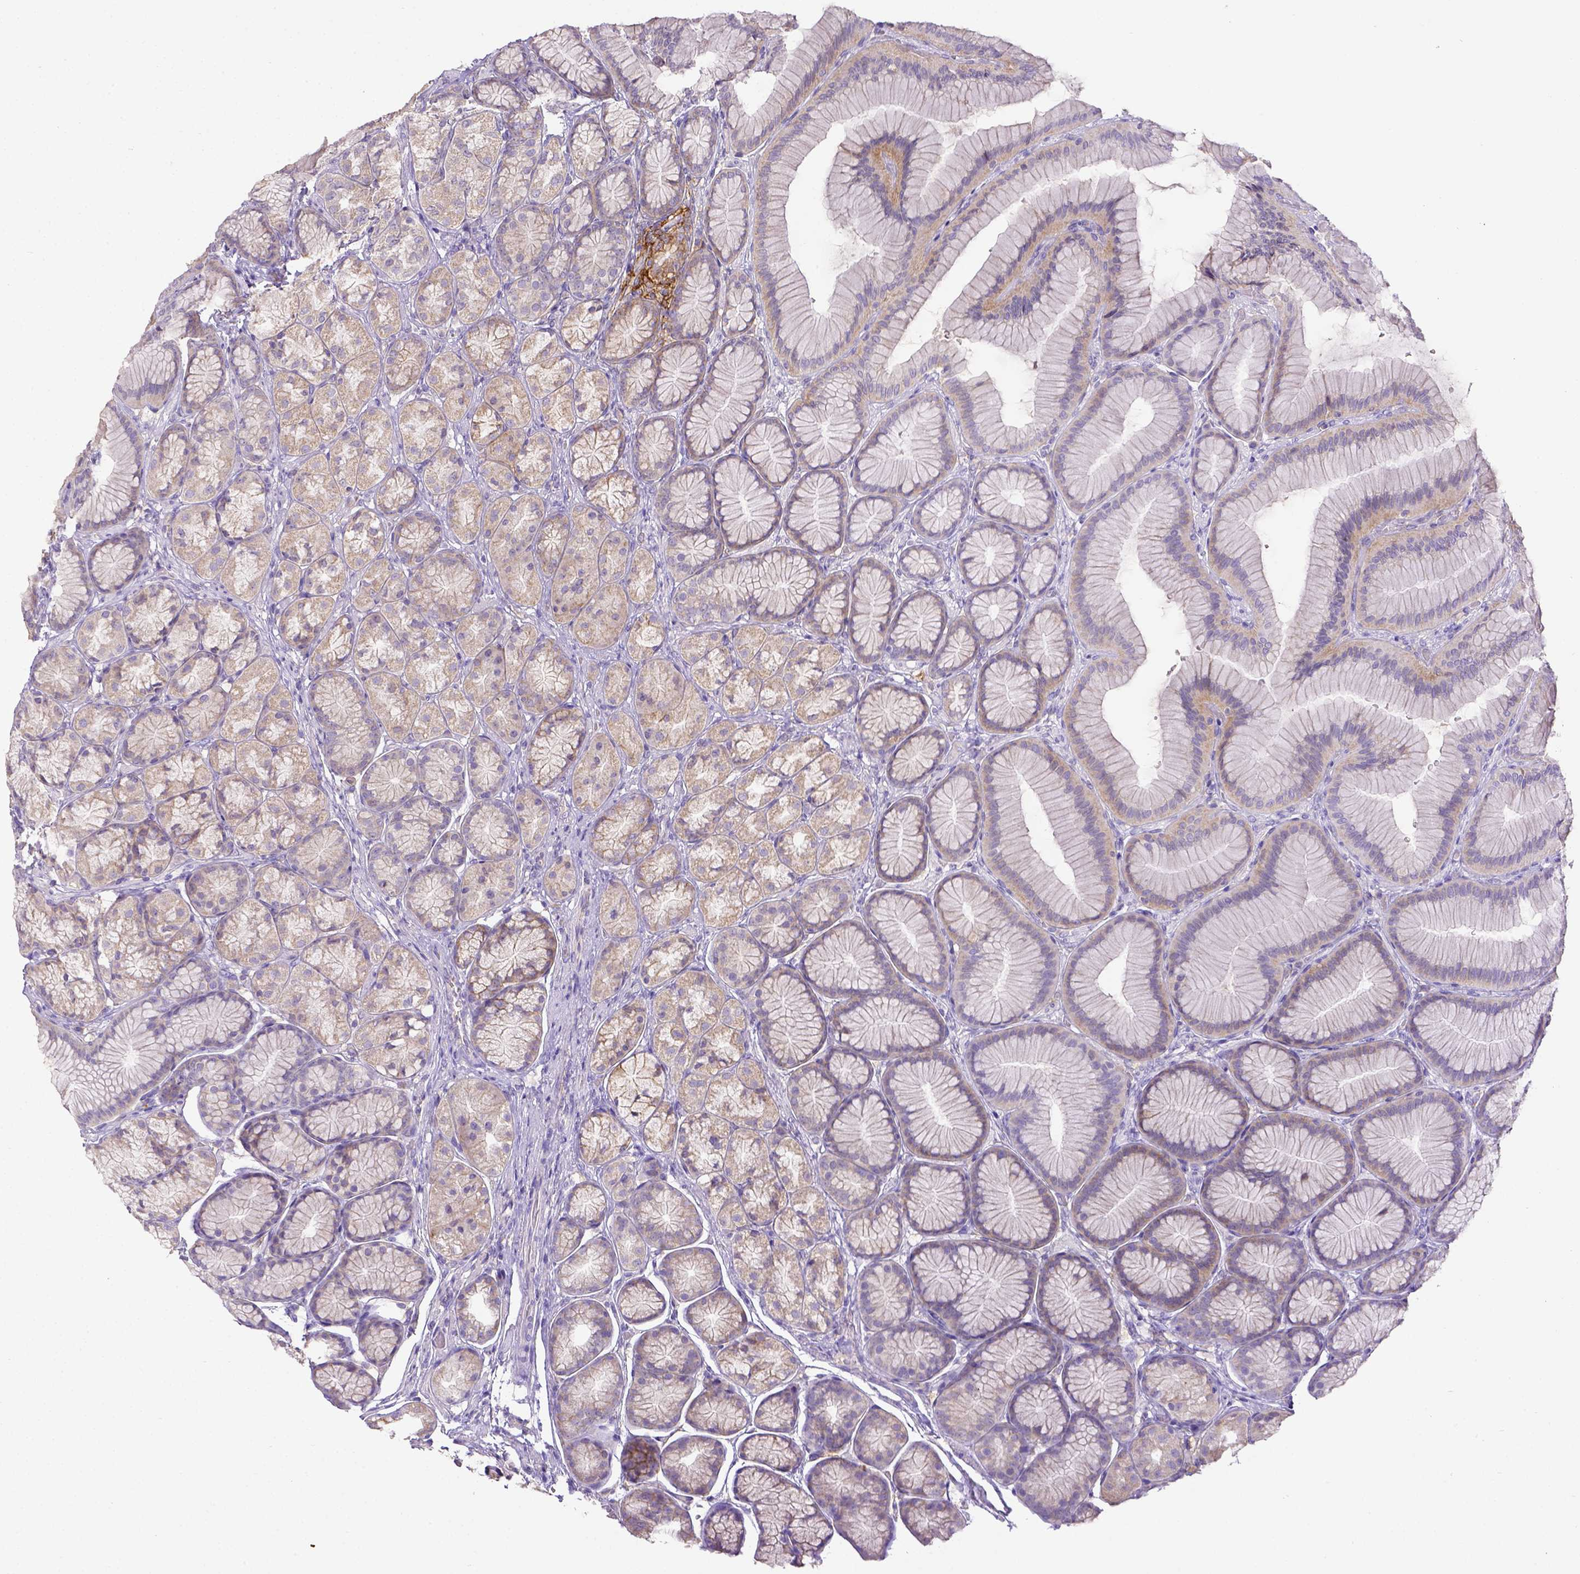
{"staining": {"intensity": "weak", "quantity": "<25%", "location": "cytoplasmic/membranous"}, "tissue": "stomach", "cell_type": "Glandular cells", "image_type": "normal", "snomed": [{"axis": "morphology", "description": "Normal tissue, NOS"}, {"axis": "morphology", "description": "Adenocarcinoma, NOS"}, {"axis": "morphology", "description": "Adenocarcinoma, High grade"}, {"axis": "topography", "description": "Stomach, upper"}, {"axis": "topography", "description": "Stomach"}], "caption": "DAB immunohistochemical staining of unremarkable human stomach displays no significant expression in glandular cells. (IHC, brightfield microscopy, high magnification).", "gene": "CD40", "patient": {"sex": "female", "age": 65}}